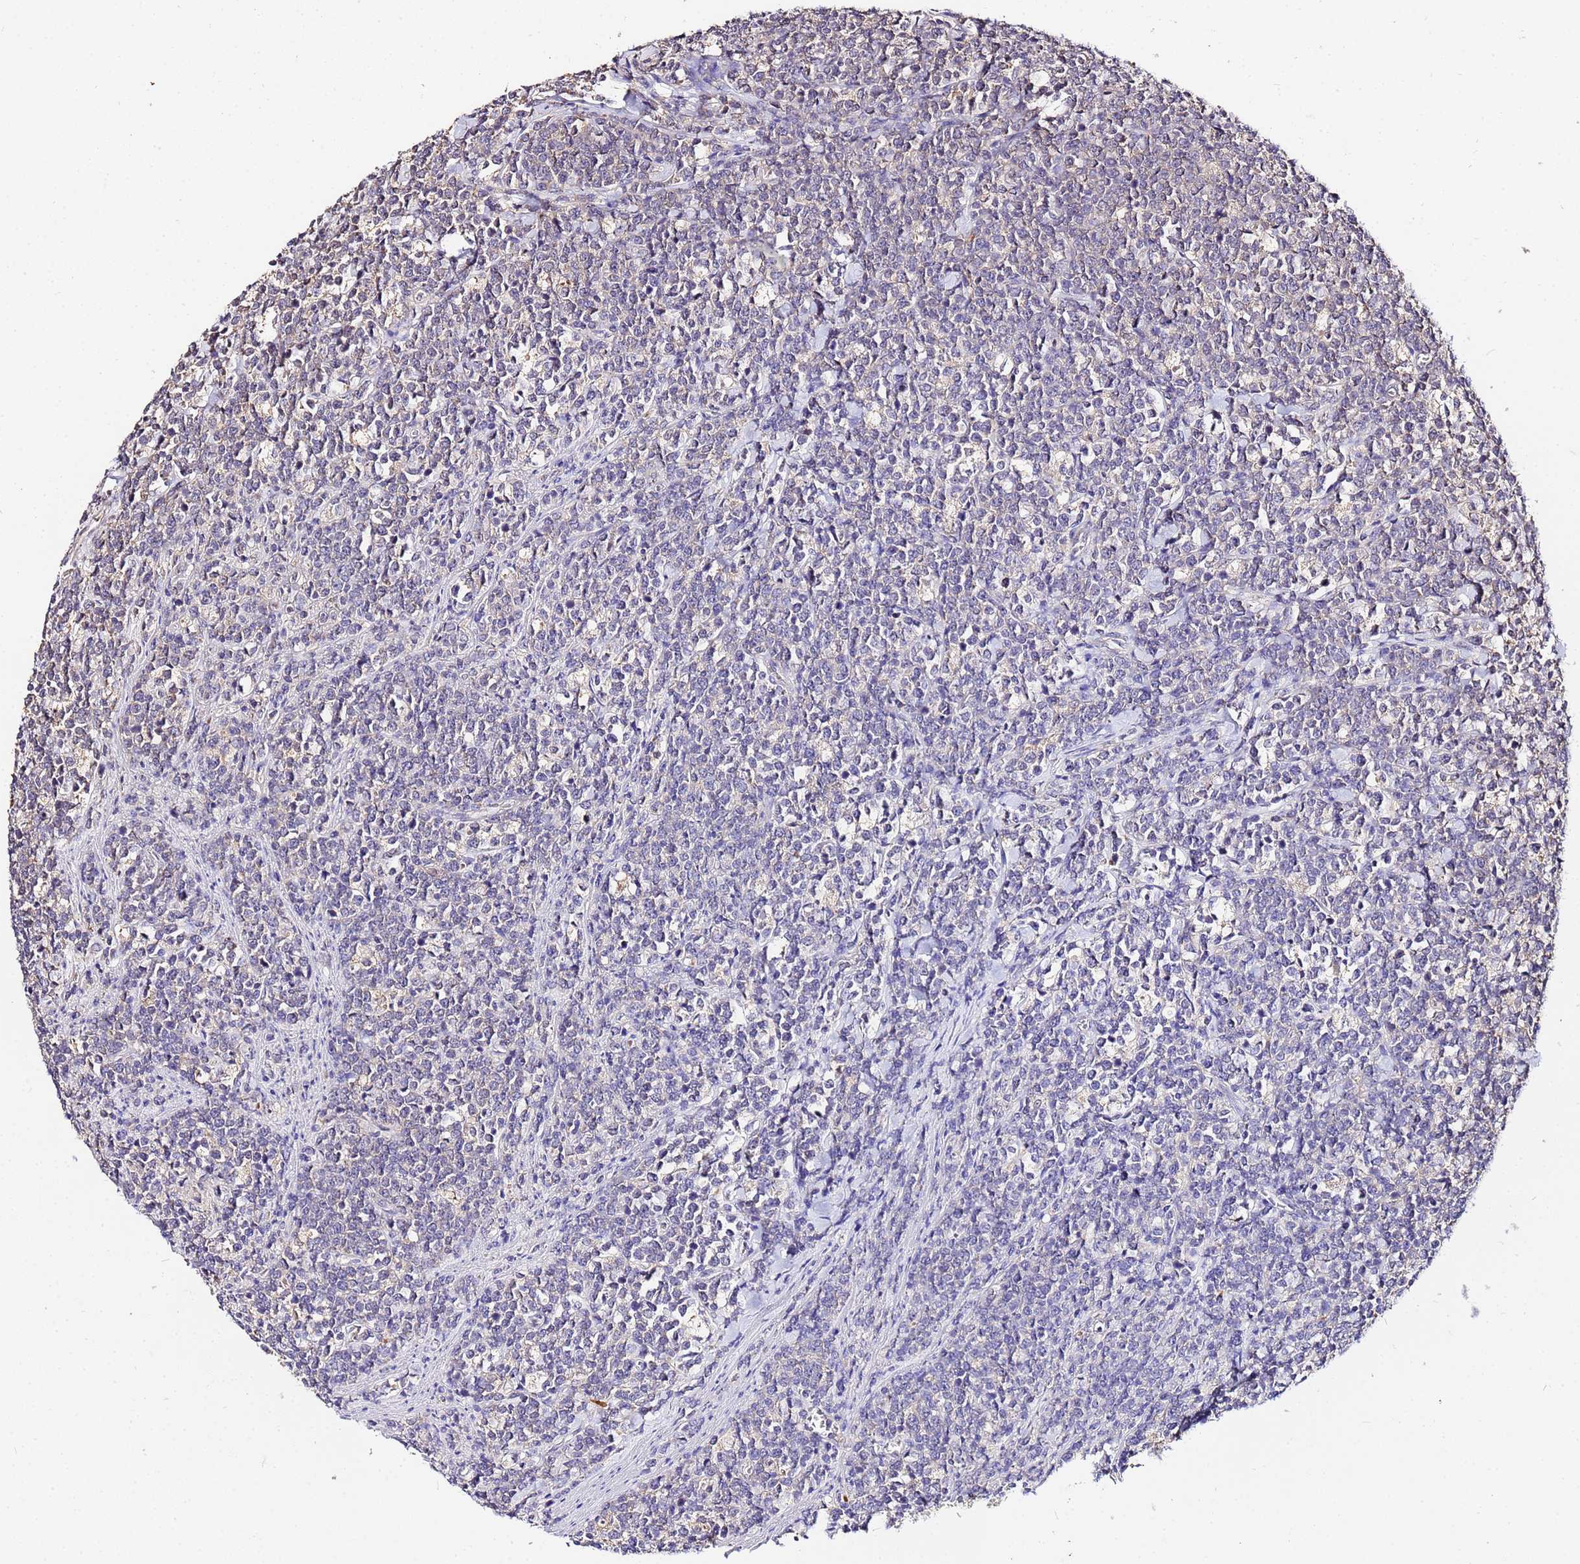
{"staining": {"intensity": "negative", "quantity": "none", "location": "none"}, "tissue": "lymphoma", "cell_type": "Tumor cells", "image_type": "cancer", "snomed": [{"axis": "morphology", "description": "Malignant lymphoma, non-Hodgkin's type, High grade"}, {"axis": "topography", "description": "Small intestine"}], "caption": "There is no significant expression in tumor cells of lymphoma.", "gene": "MTERF1", "patient": {"sex": "male", "age": 8}}